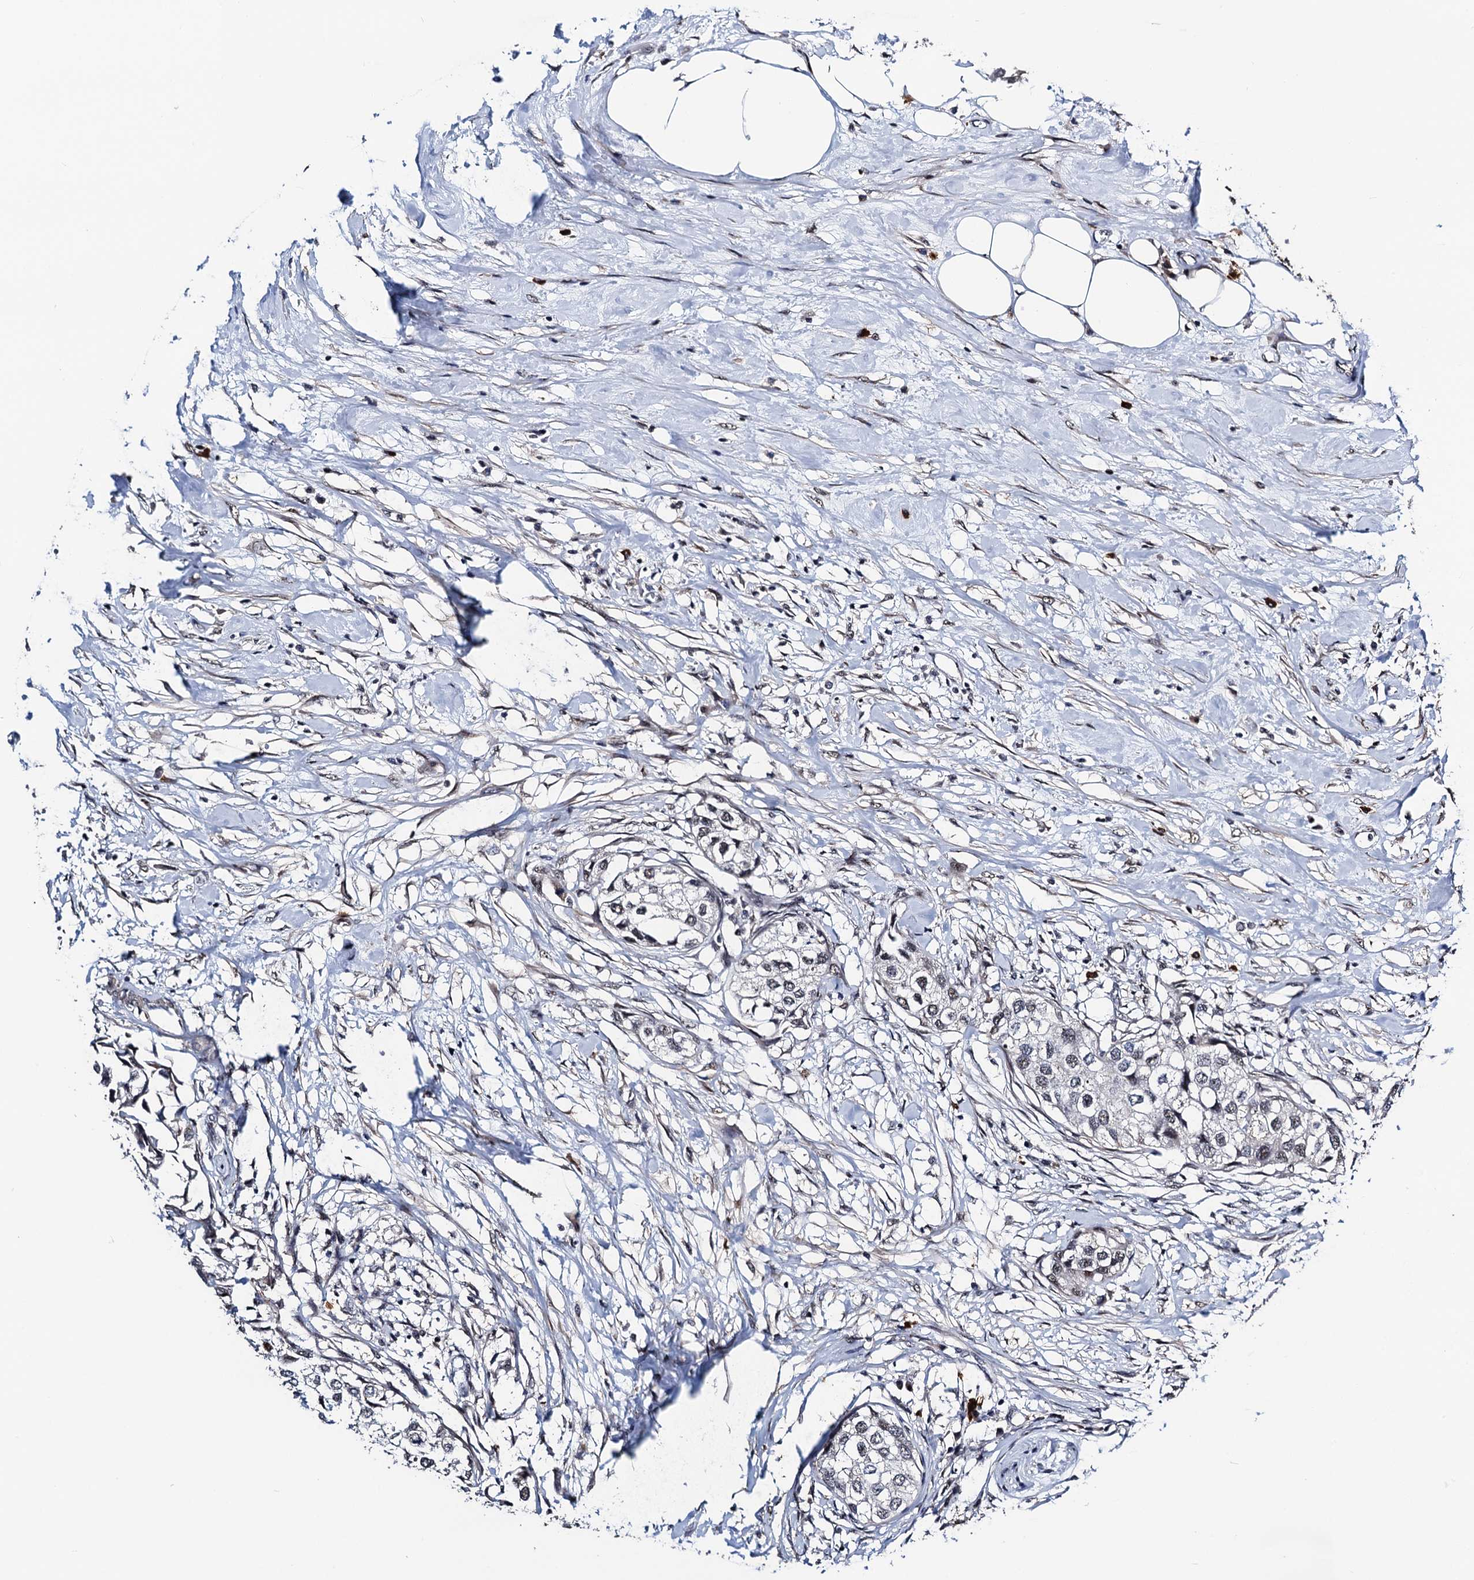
{"staining": {"intensity": "weak", "quantity": "<25%", "location": "nuclear"}, "tissue": "urothelial cancer", "cell_type": "Tumor cells", "image_type": "cancer", "snomed": [{"axis": "morphology", "description": "Urothelial carcinoma, High grade"}, {"axis": "topography", "description": "Urinary bladder"}], "caption": "Immunohistochemistry (IHC) micrograph of neoplastic tissue: human urothelial cancer stained with DAB (3,3'-diaminobenzidine) shows no significant protein expression in tumor cells. The staining was performed using DAB to visualize the protein expression in brown, while the nuclei were stained in blue with hematoxylin (Magnification: 20x).", "gene": "FAM222A", "patient": {"sex": "male", "age": 64}}